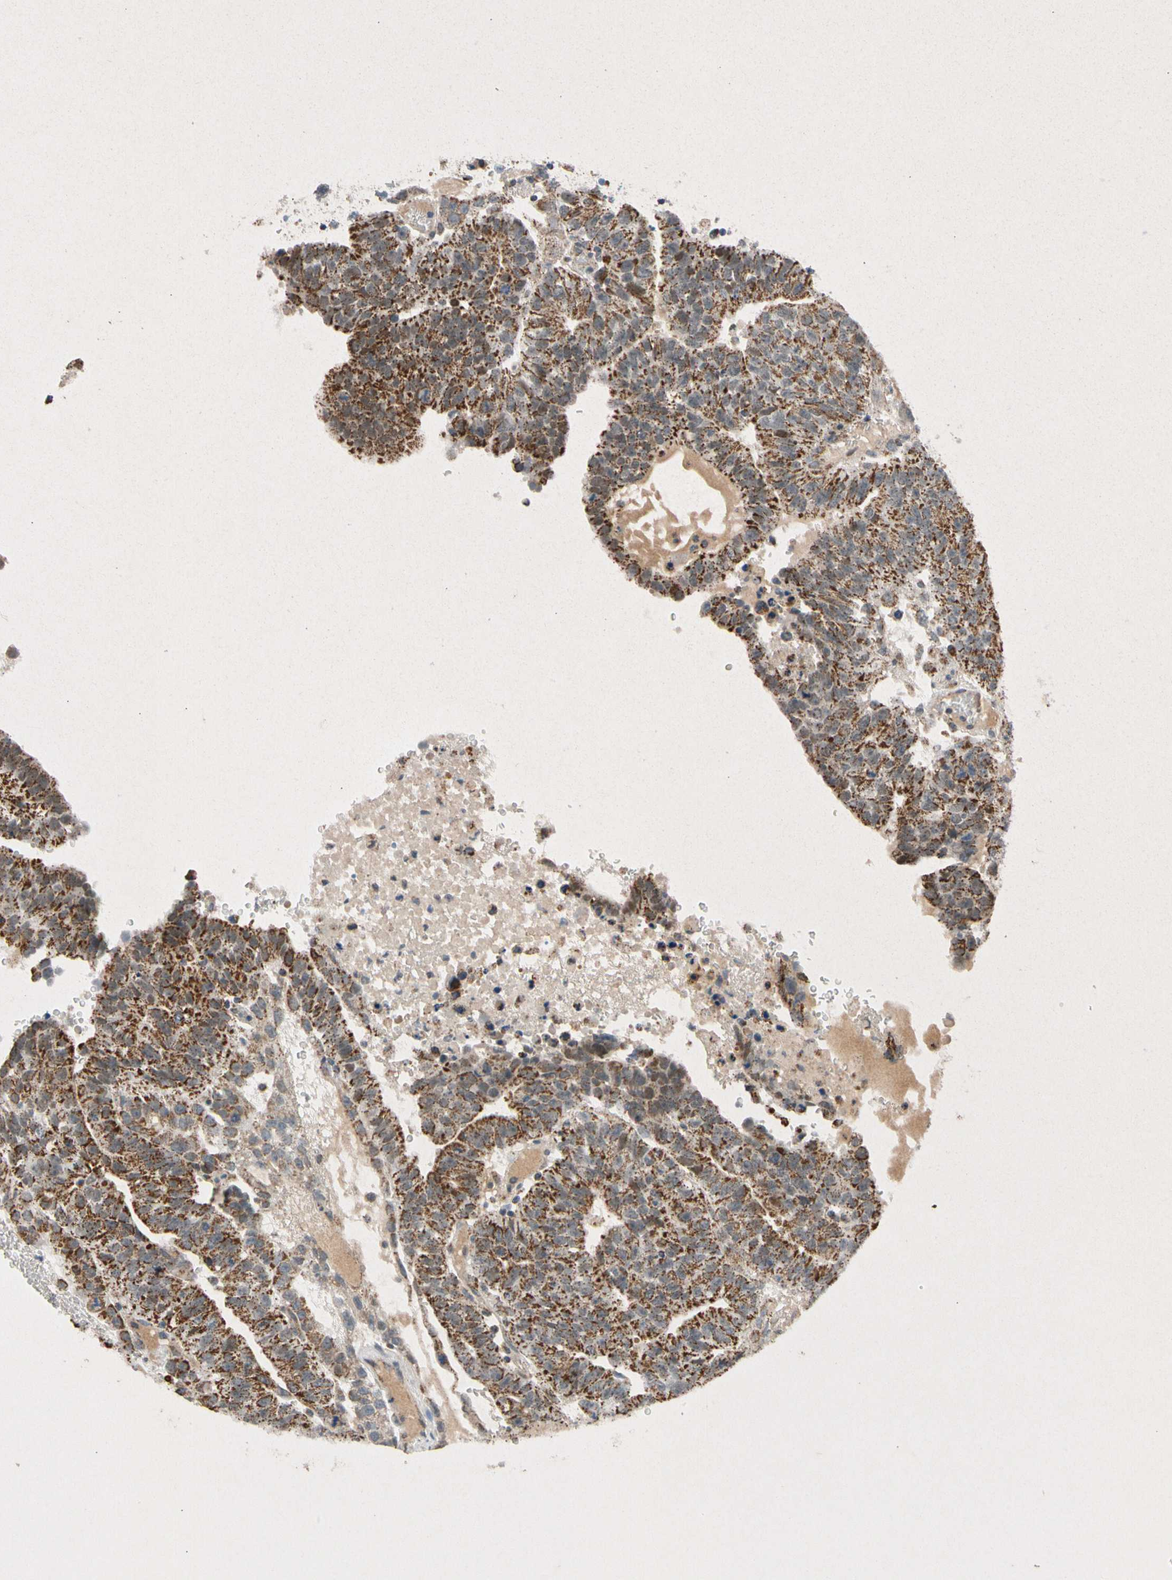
{"staining": {"intensity": "strong", "quantity": ">75%", "location": "cytoplasmic/membranous"}, "tissue": "testis cancer", "cell_type": "Tumor cells", "image_type": "cancer", "snomed": [{"axis": "morphology", "description": "Seminoma, NOS"}, {"axis": "morphology", "description": "Carcinoma, Embryonal, NOS"}, {"axis": "topography", "description": "Testis"}], "caption": "High-power microscopy captured an immunohistochemistry (IHC) histopathology image of testis seminoma, revealing strong cytoplasmic/membranous staining in approximately >75% of tumor cells.", "gene": "KHDC4", "patient": {"sex": "male", "age": 52}}